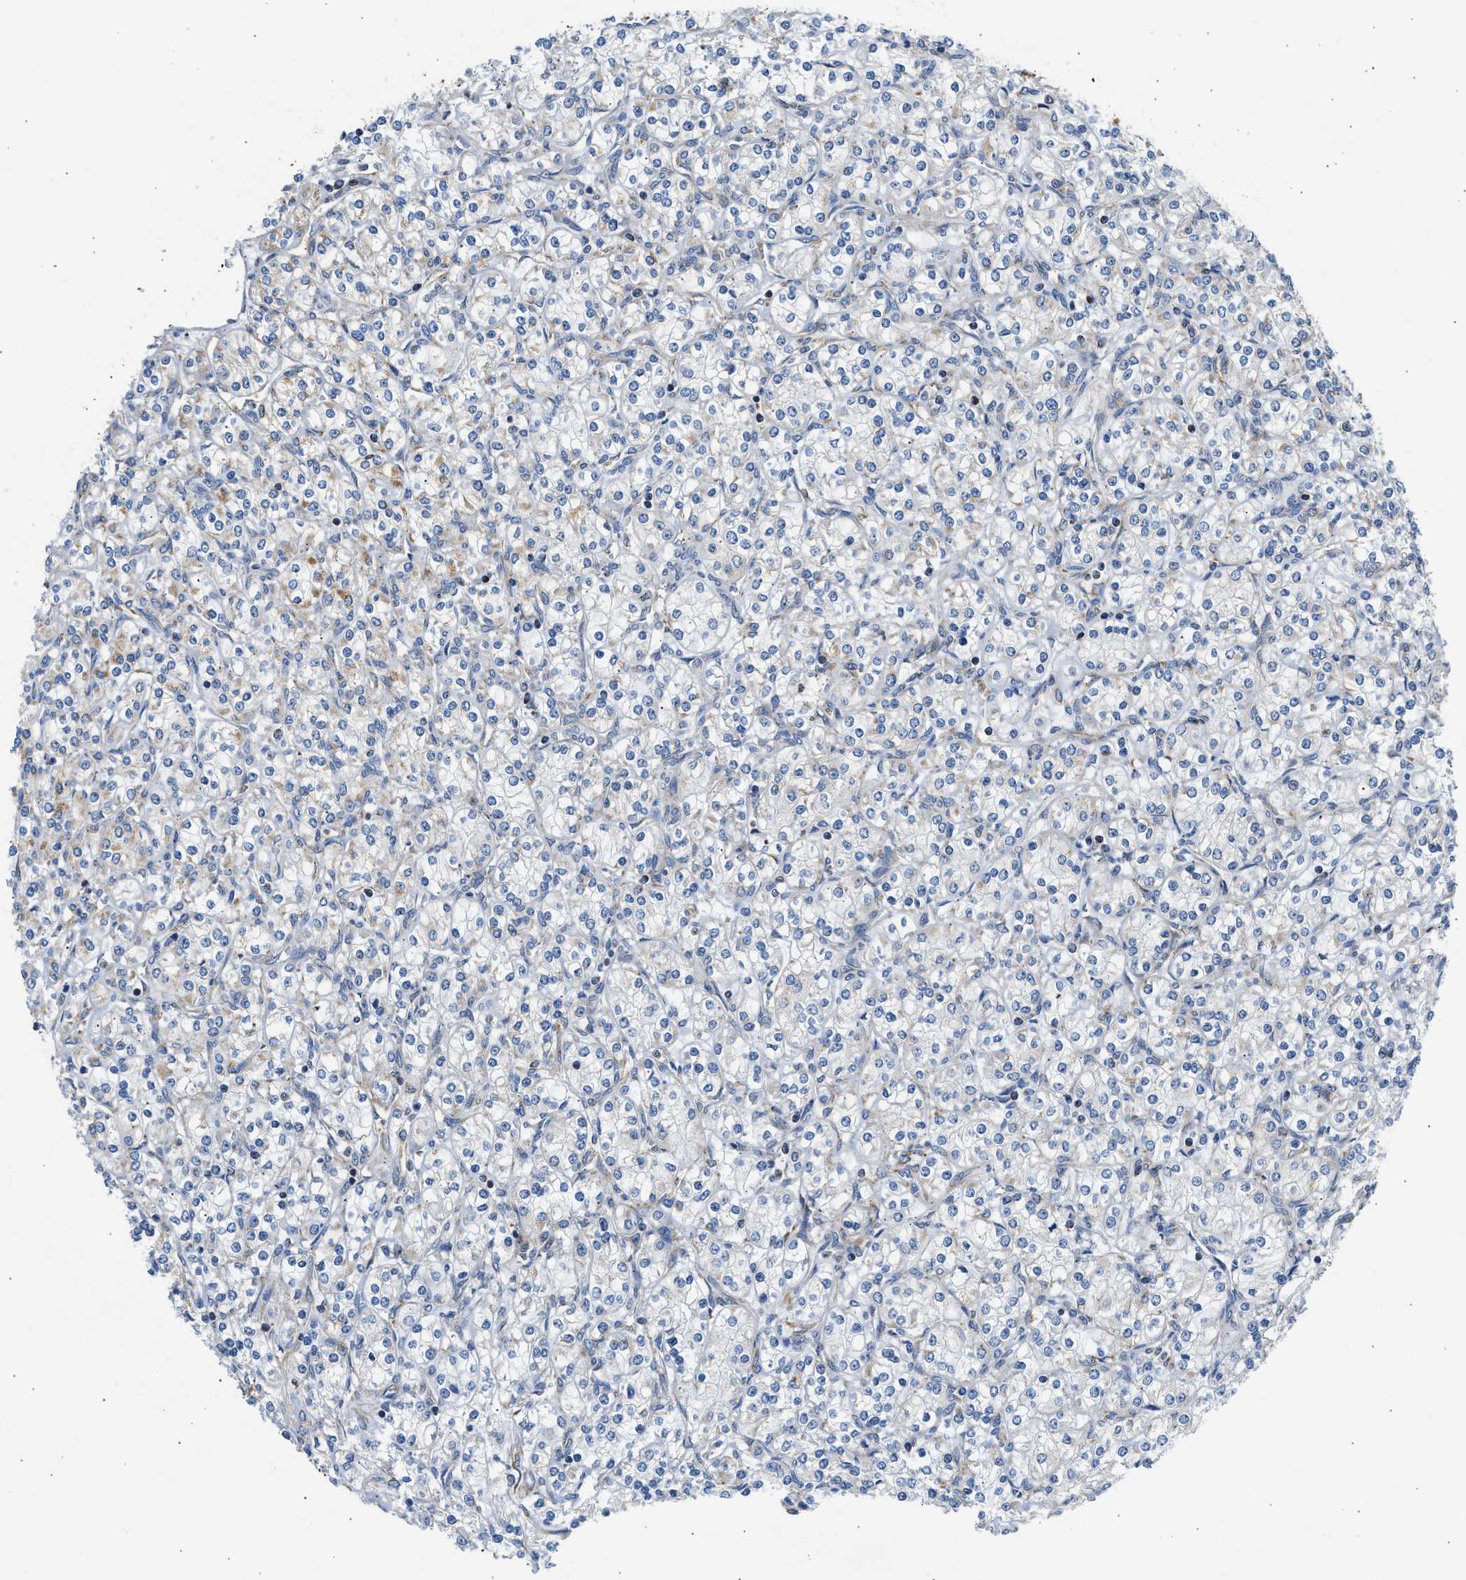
{"staining": {"intensity": "weak", "quantity": "<25%", "location": "cytoplasmic/membranous"}, "tissue": "renal cancer", "cell_type": "Tumor cells", "image_type": "cancer", "snomed": [{"axis": "morphology", "description": "Adenocarcinoma, NOS"}, {"axis": "topography", "description": "Kidney"}], "caption": "Photomicrograph shows no protein expression in tumor cells of renal cancer (adenocarcinoma) tissue.", "gene": "CAMKK2", "patient": {"sex": "male", "age": 77}}